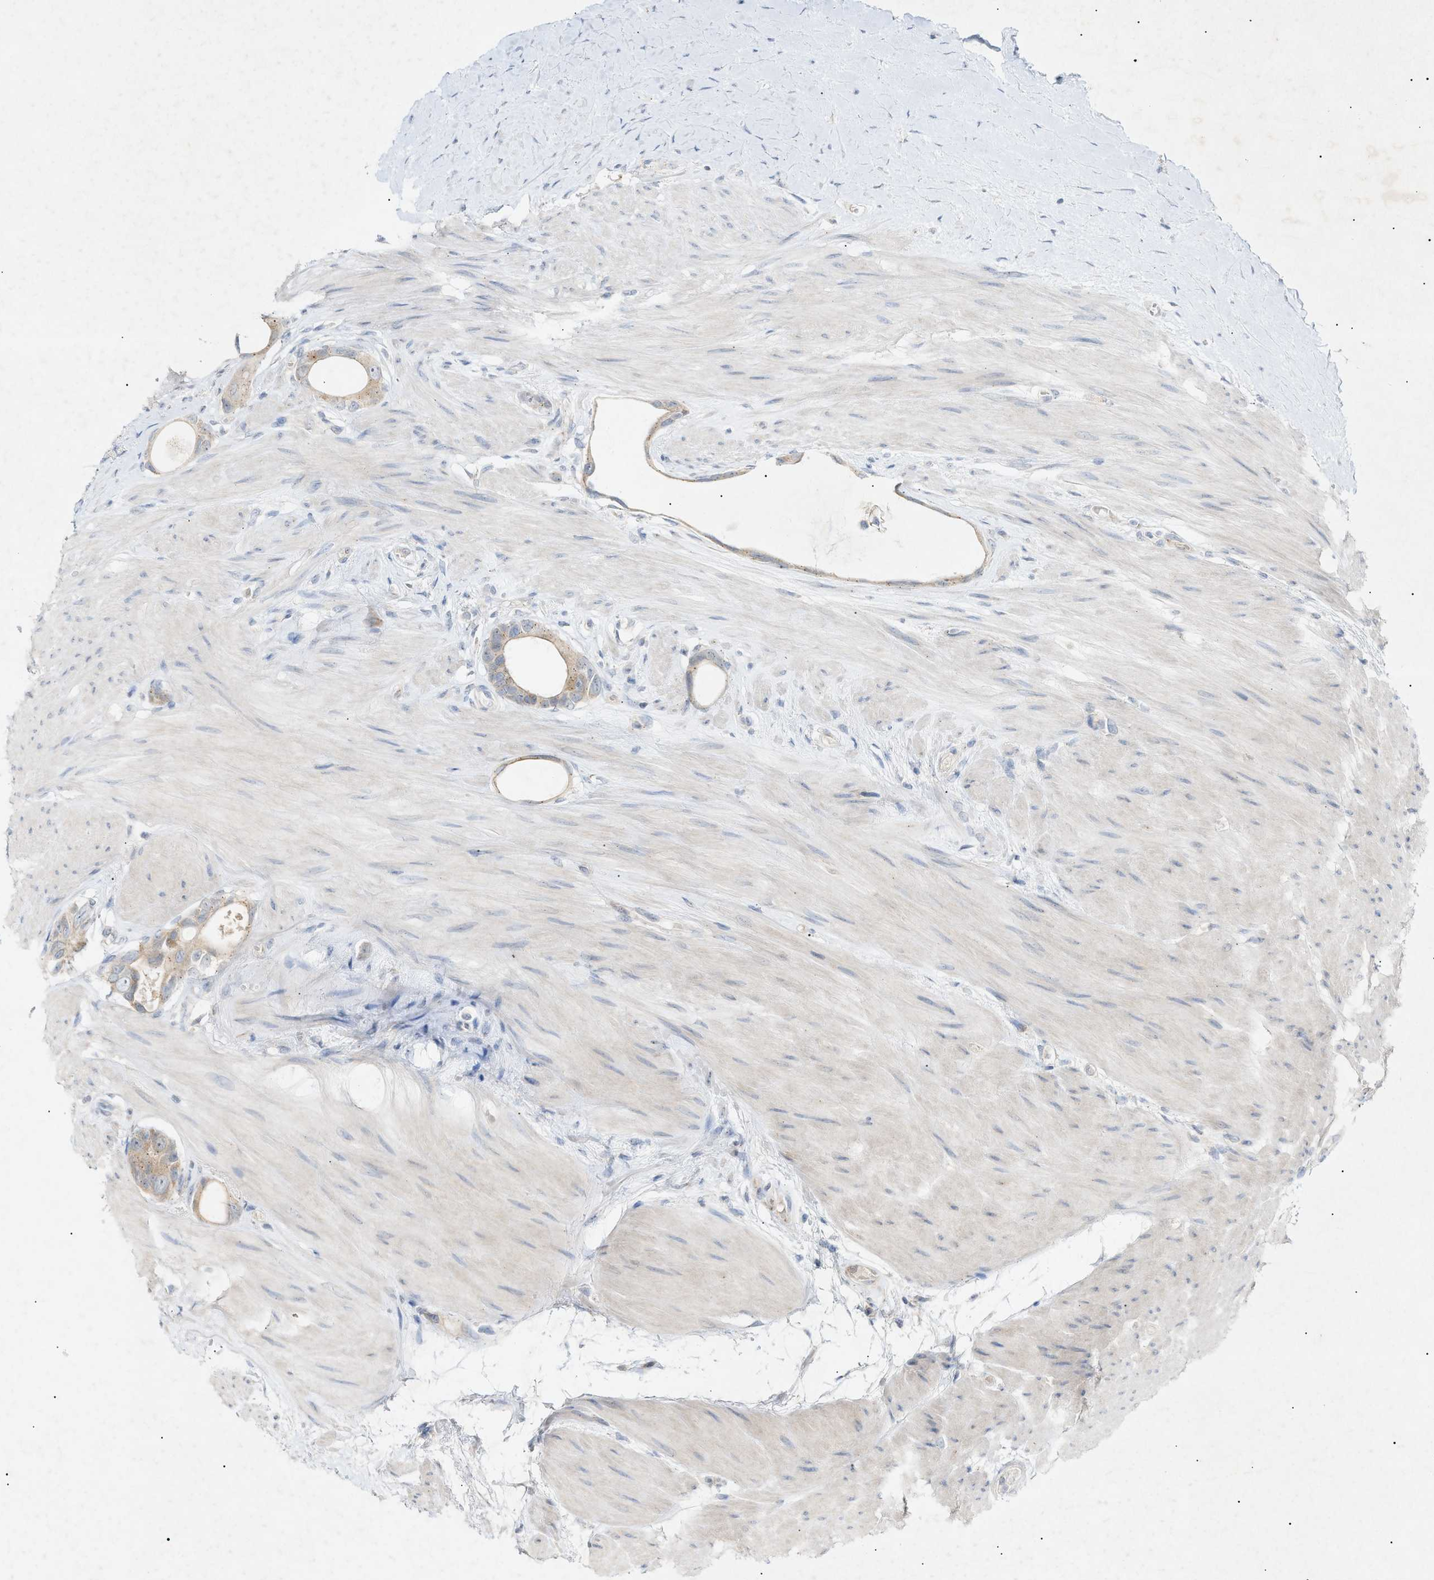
{"staining": {"intensity": "weak", "quantity": ">75%", "location": "cytoplasmic/membranous"}, "tissue": "colorectal cancer", "cell_type": "Tumor cells", "image_type": "cancer", "snomed": [{"axis": "morphology", "description": "Adenocarcinoma, NOS"}, {"axis": "topography", "description": "Rectum"}], "caption": "Colorectal adenocarcinoma tissue displays weak cytoplasmic/membranous staining in about >75% of tumor cells", "gene": "SLC25A31", "patient": {"sex": "male", "age": 51}}